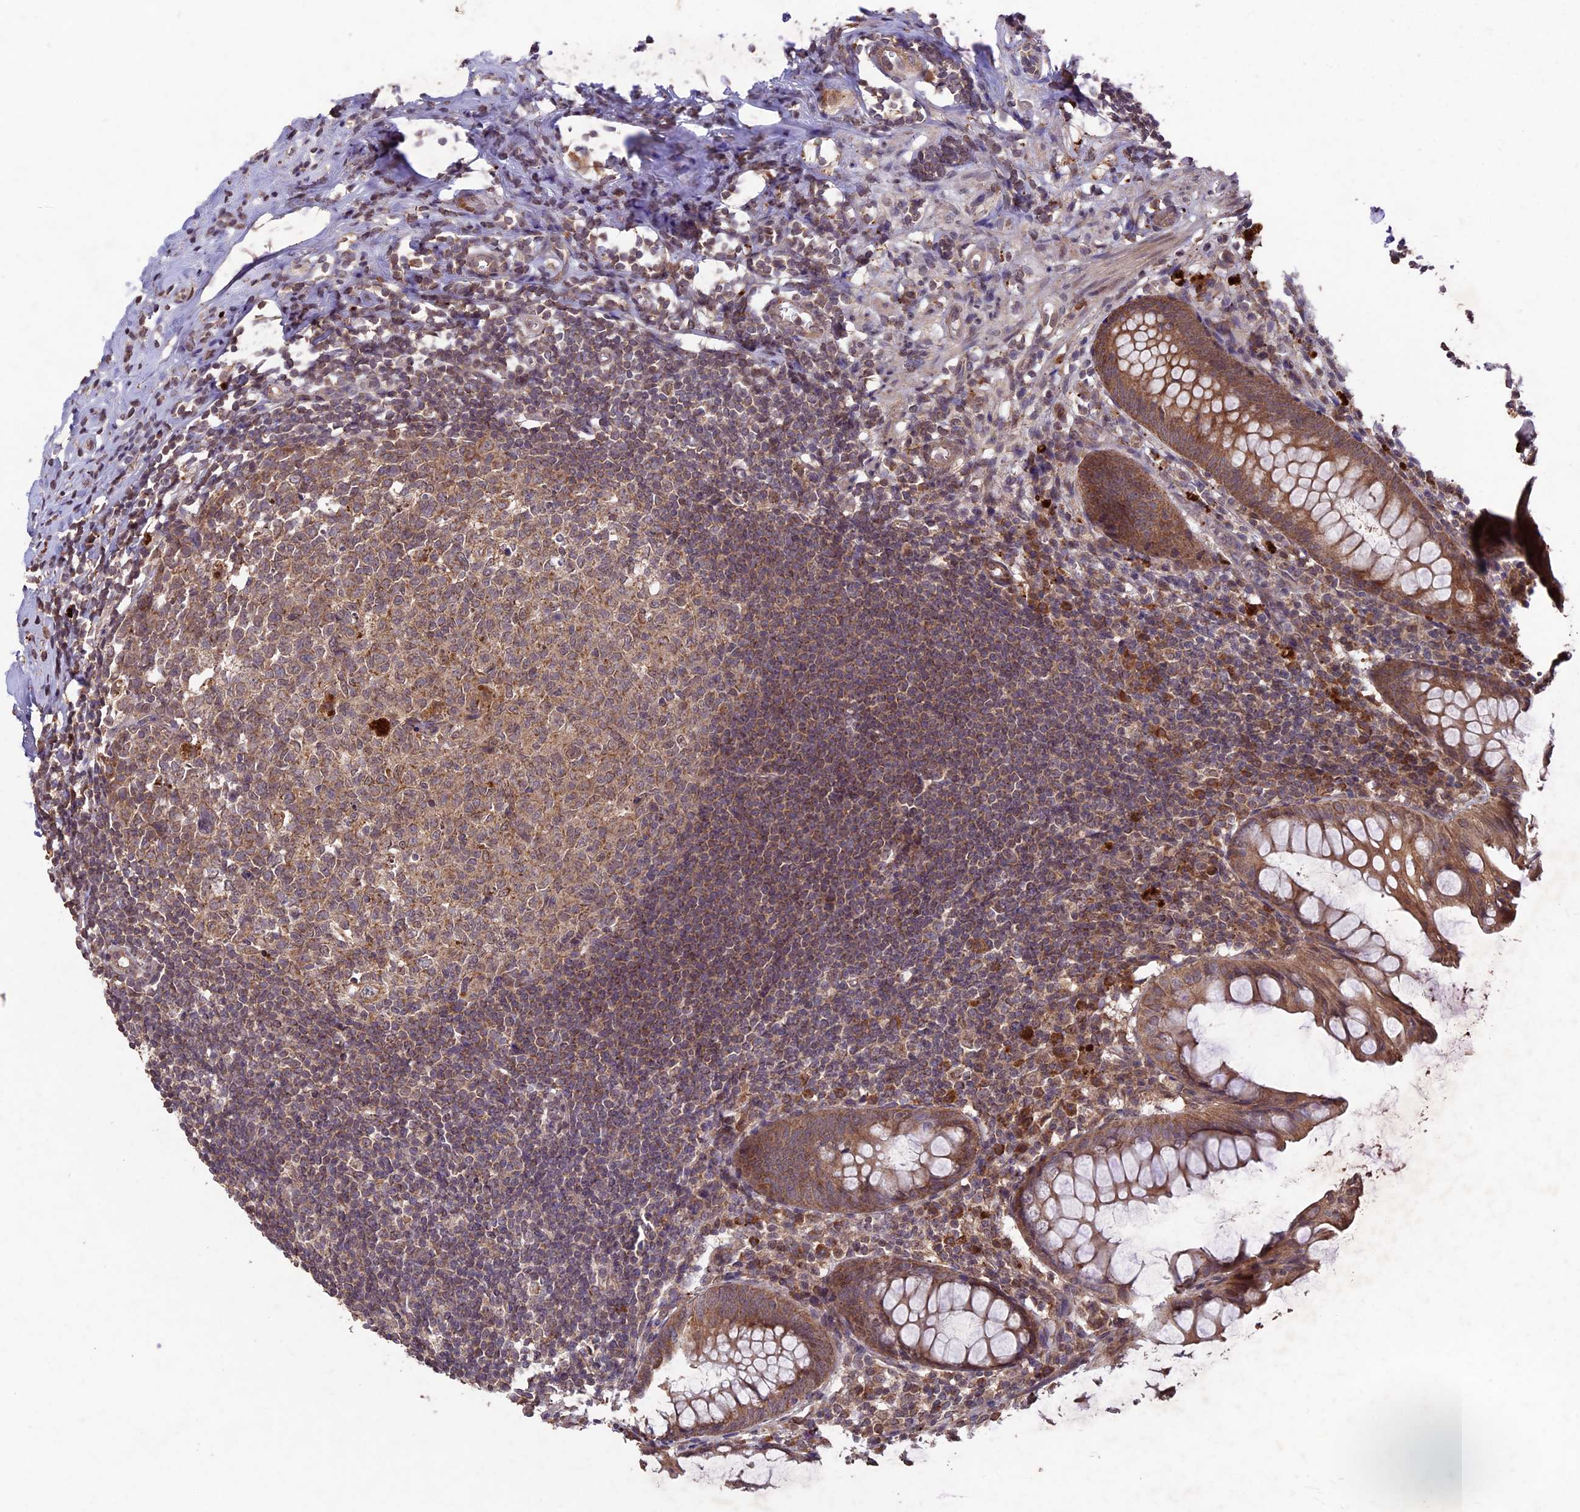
{"staining": {"intensity": "moderate", "quantity": ">75%", "location": "cytoplasmic/membranous"}, "tissue": "appendix", "cell_type": "Glandular cells", "image_type": "normal", "snomed": [{"axis": "morphology", "description": "Normal tissue, NOS"}, {"axis": "topography", "description": "Appendix"}], "caption": "Appendix was stained to show a protein in brown. There is medium levels of moderate cytoplasmic/membranous staining in about >75% of glandular cells. Nuclei are stained in blue.", "gene": "RCCD1", "patient": {"sex": "female", "age": 51}}